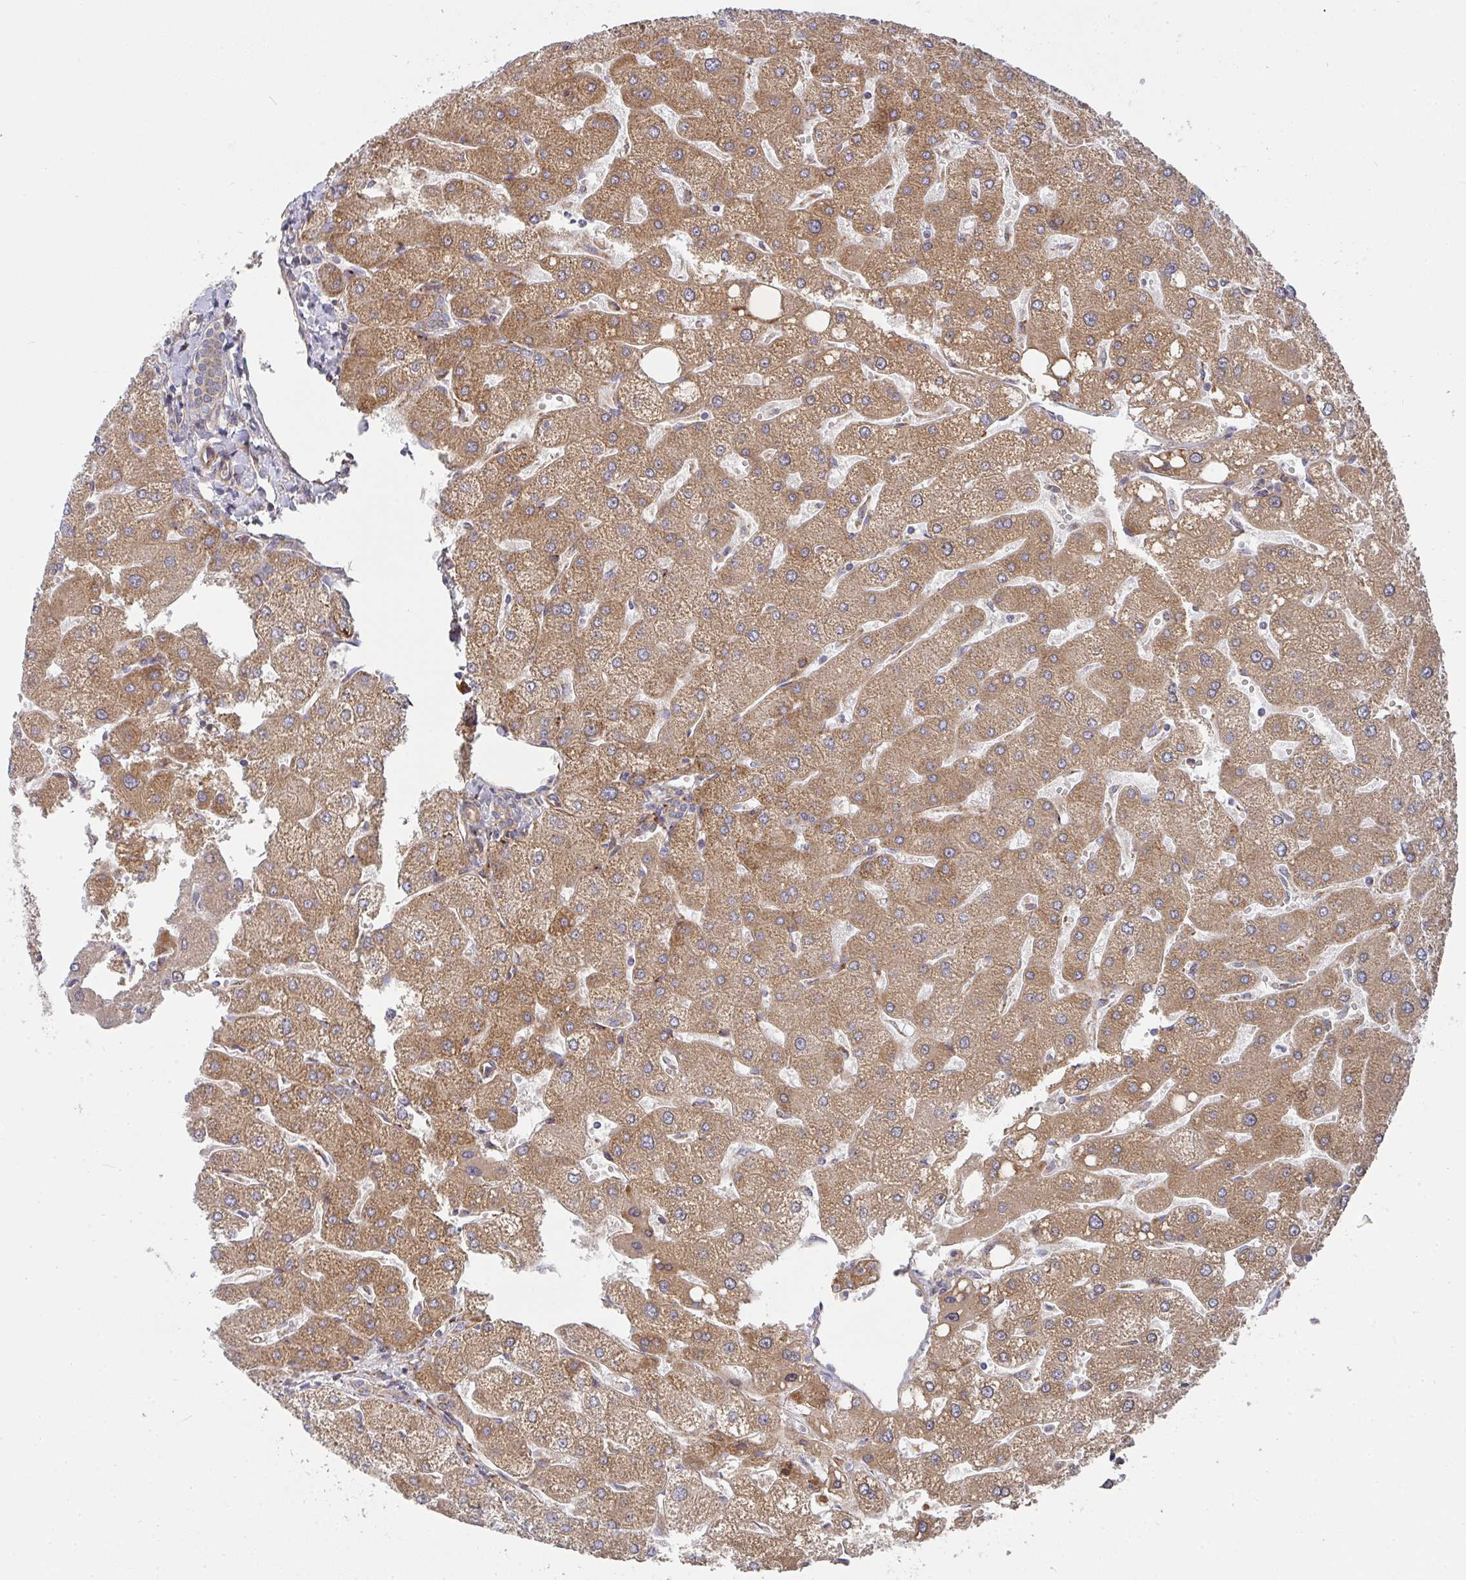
{"staining": {"intensity": "weak", "quantity": ">75%", "location": "cytoplasmic/membranous"}, "tissue": "liver", "cell_type": "Cholangiocytes", "image_type": "normal", "snomed": [{"axis": "morphology", "description": "Normal tissue, NOS"}, {"axis": "topography", "description": "Liver"}], "caption": "Liver stained for a protein shows weak cytoplasmic/membranous positivity in cholangiocytes. The staining was performed using DAB (3,3'-diaminobenzidine), with brown indicating positive protein expression. Nuclei are stained blue with hematoxylin.", "gene": "RHEBL1", "patient": {"sex": "male", "age": 67}}